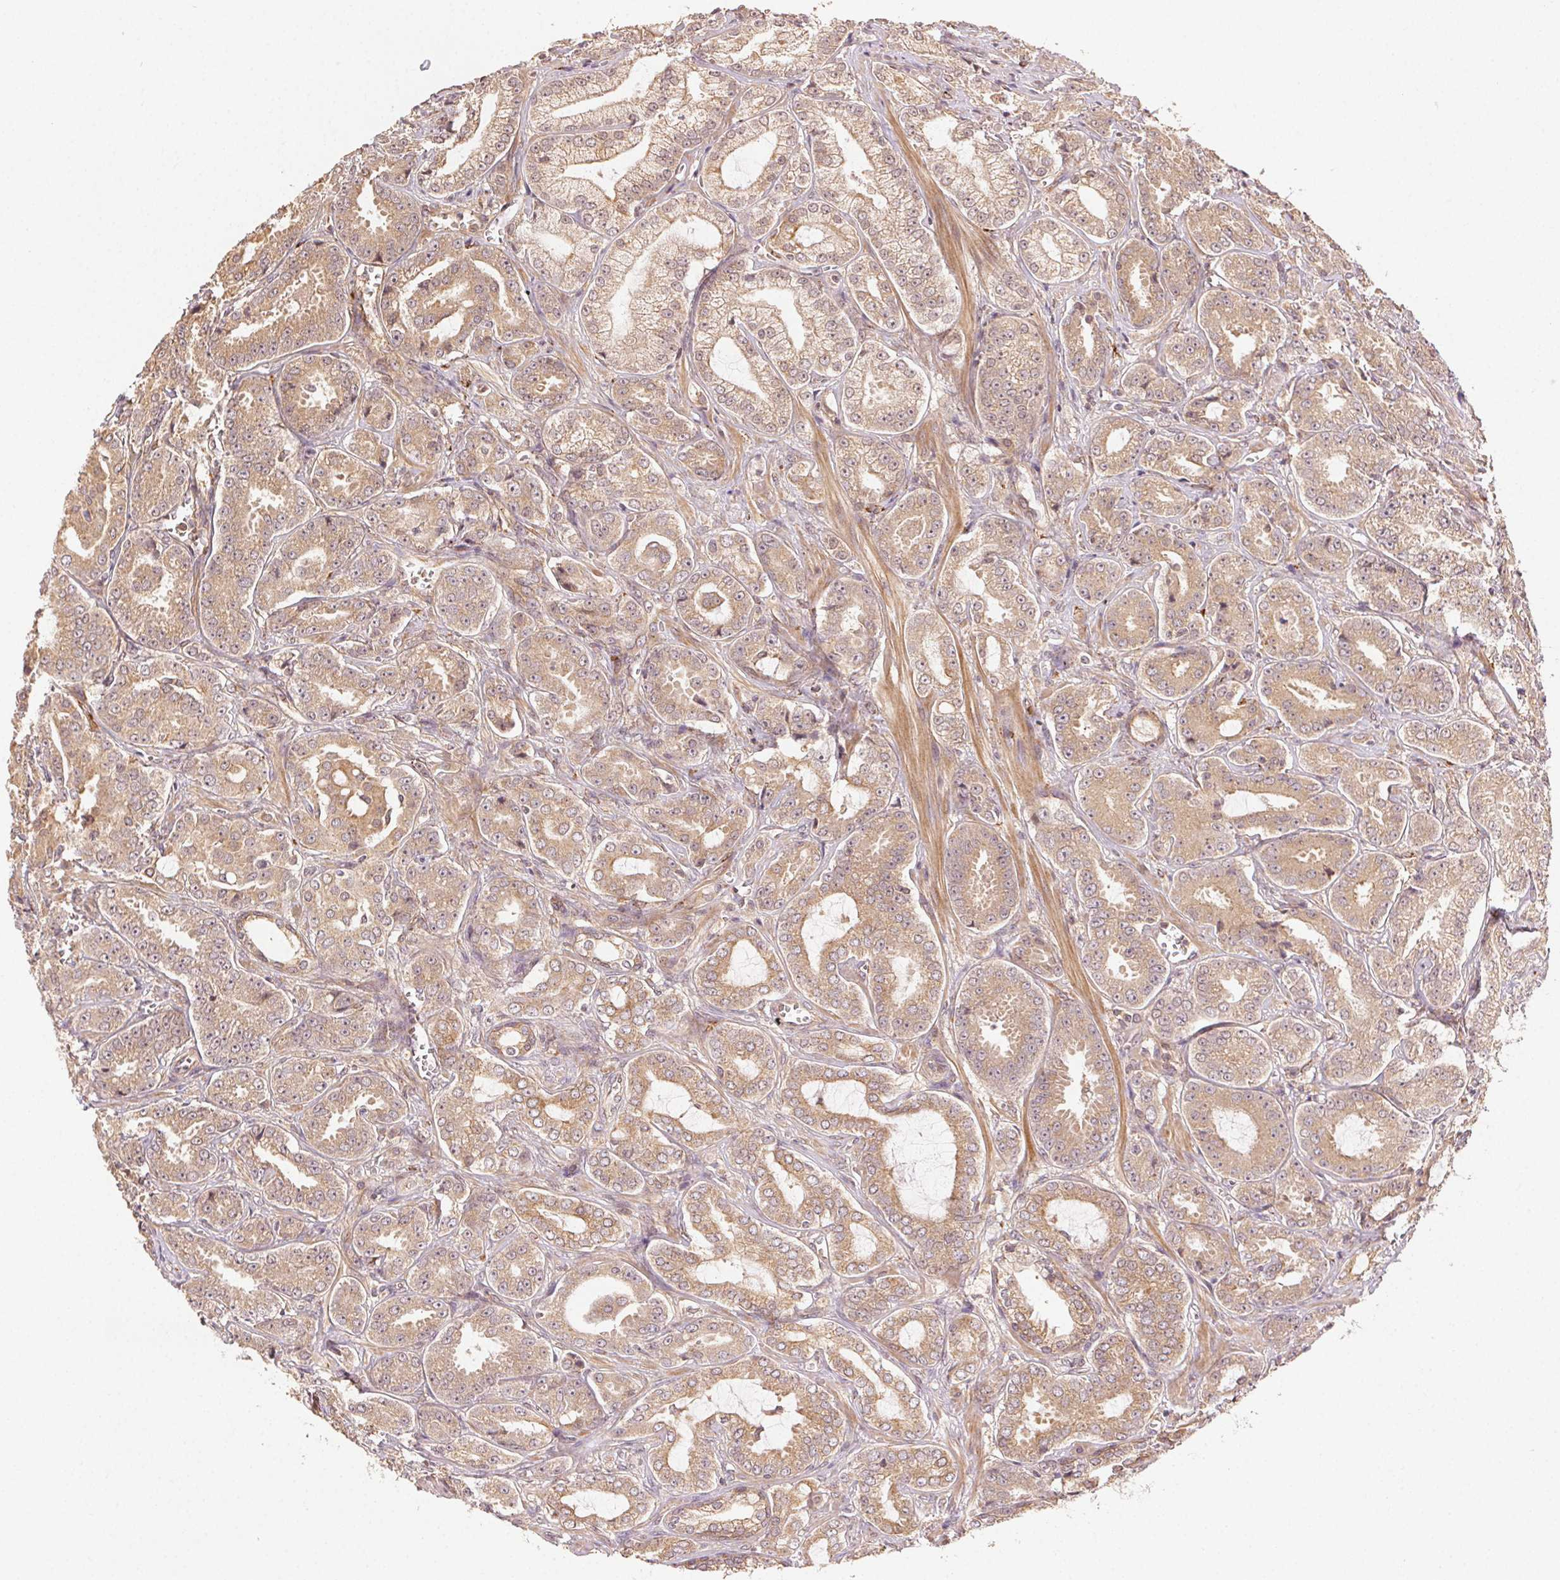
{"staining": {"intensity": "moderate", "quantity": ">75%", "location": "cytoplasmic/membranous"}, "tissue": "prostate cancer", "cell_type": "Tumor cells", "image_type": "cancer", "snomed": [{"axis": "morphology", "description": "Adenocarcinoma, High grade"}, {"axis": "topography", "description": "Prostate"}], "caption": "An immunohistochemistry micrograph of tumor tissue is shown. Protein staining in brown shows moderate cytoplasmic/membranous positivity in prostate adenocarcinoma (high-grade) within tumor cells. Using DAB (brown) and hematoxylin (blue) stains, captured at high magnification using brightfield microscopy.", "gene": "KLHL15", "patient": {"sex": "male", "age": 64}}